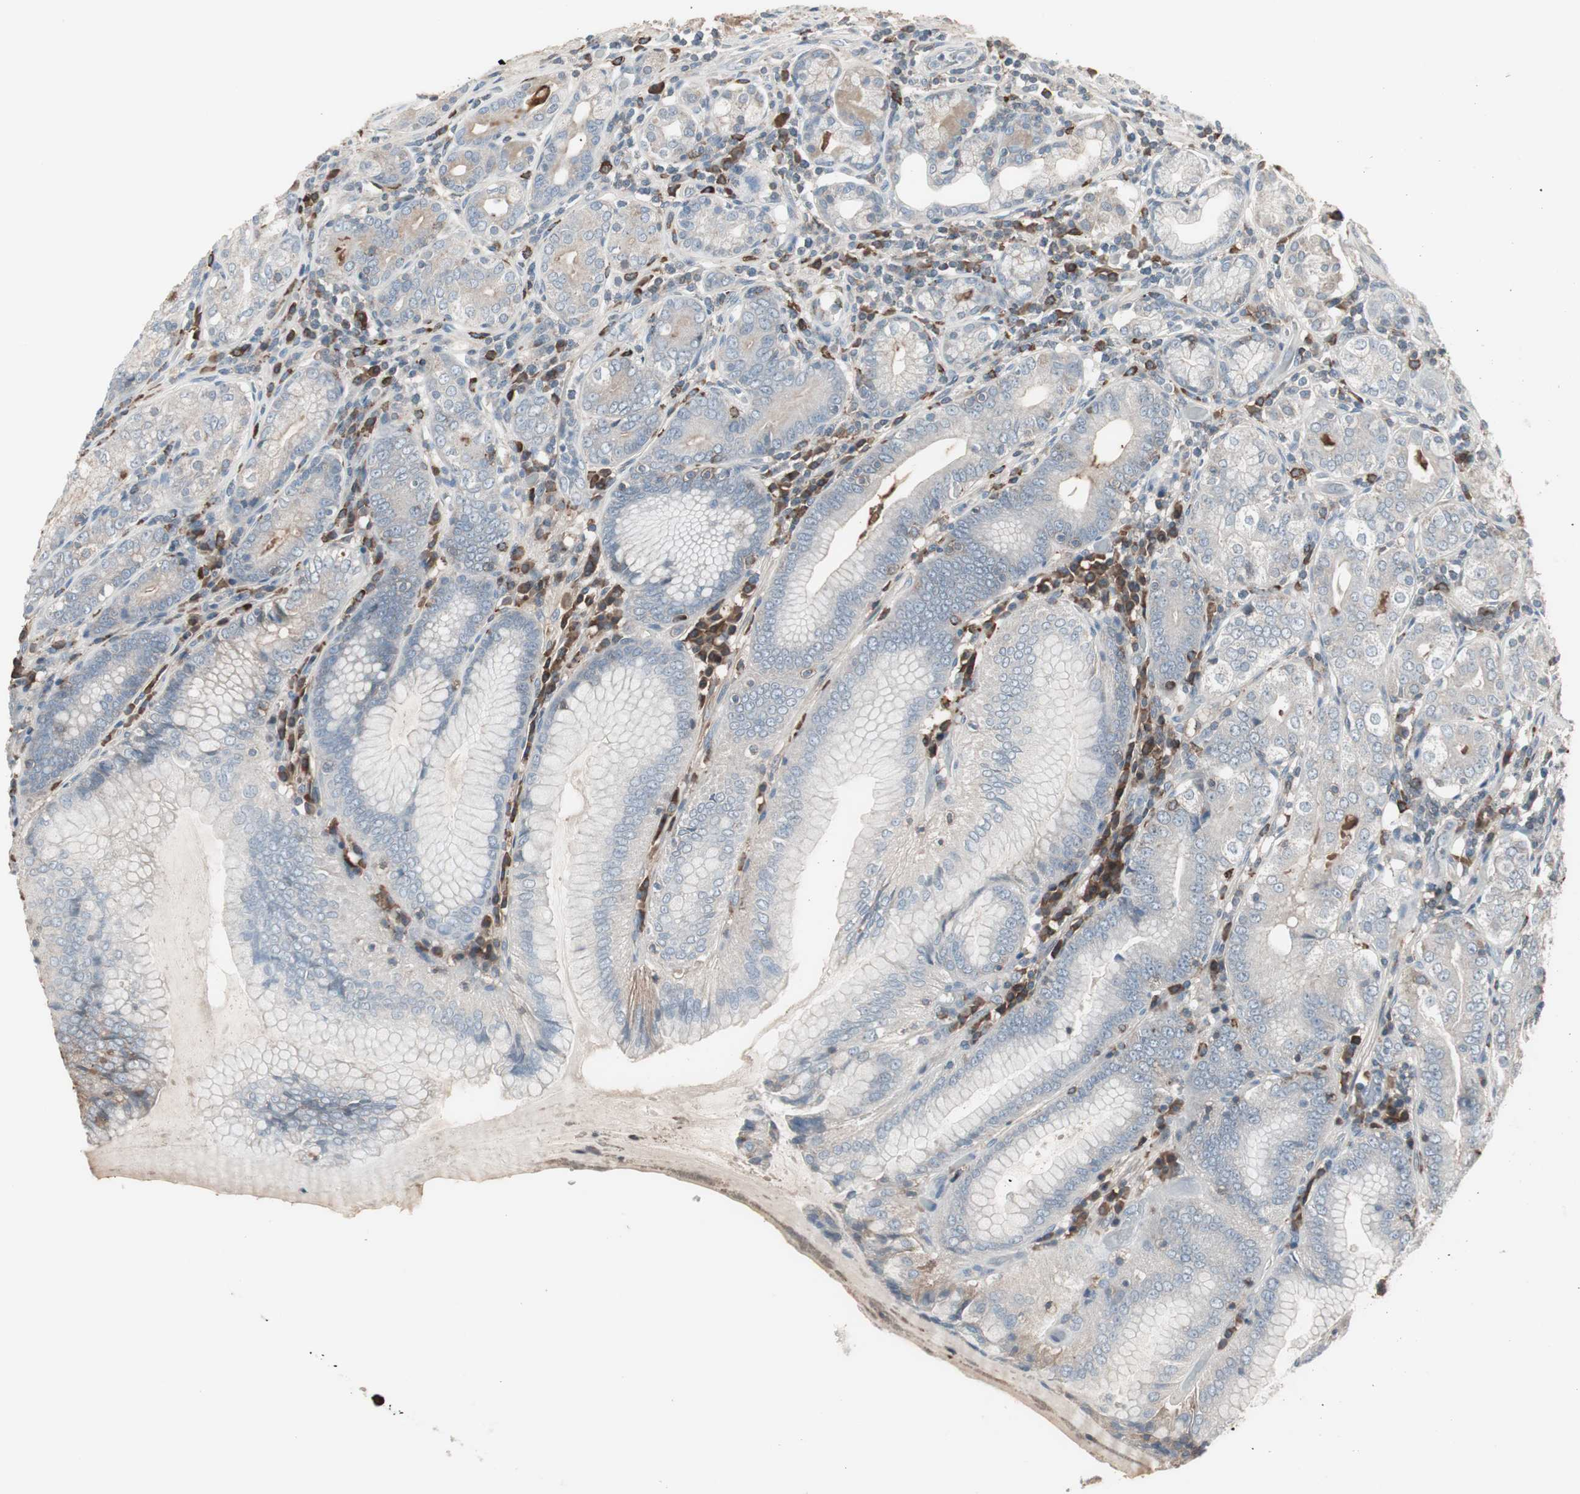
{"staining": {"intensity": "weak", "quantity": "<25%", "location": "cytoplasmic/membranous"}, "tissue": "stomach", "cell_type": "Glandular cells", "image_type": "normal", "snomed": [{"axis": "morphology", "description": "Normal tissue, NOS"}, {"axis": "topography", "description": "Stomach, lower"}], "caption": "DAB (3,3'-diaminobenzidine) immunohistochemical staining of normal stomach shows no significant expression in glandular cells. (Brightfield microscopy of DAB immunohistochemistry (IHC) at high magnification).", "gene": "ZSCAN32", "patient": {"sex": "female", "age": 76}}